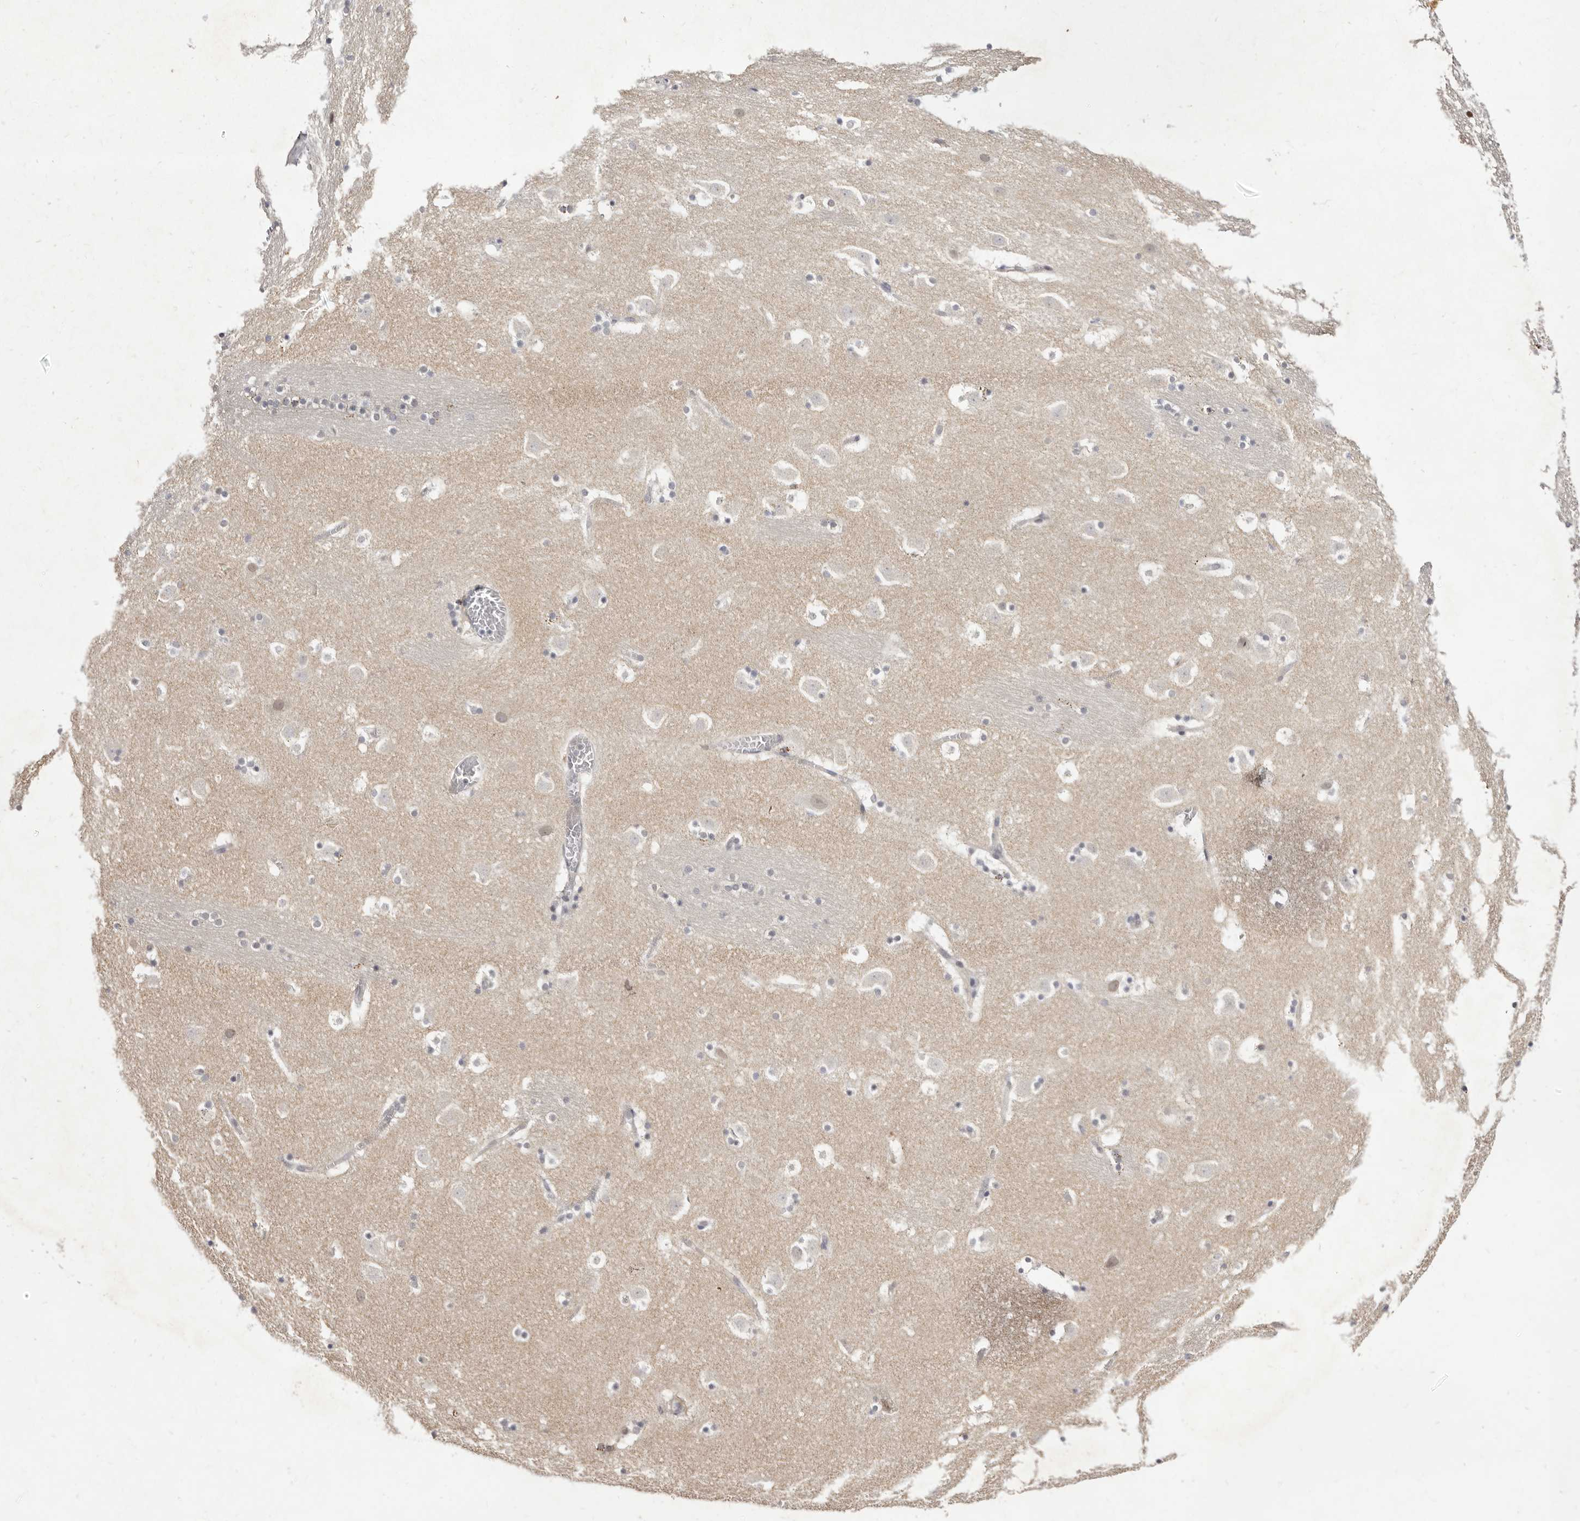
{"staining": {"intensity": "weak", "quantity": "<25%", "location": "nuclear"}, "tissue": "caudate", "cell_type": "Glial cells", "image_type": "normal", "snomed": [{"axis": "morphology", "description": "Normal tissue, NOS"}, {"axis": "topography", "description": "Lateral ventricle wall"}], "caption": "Micrograph shows no significant protein expression in glial cells of normal caudate.", "gene": "LCORL", "patient": {"sex": "male", "age": 45}}